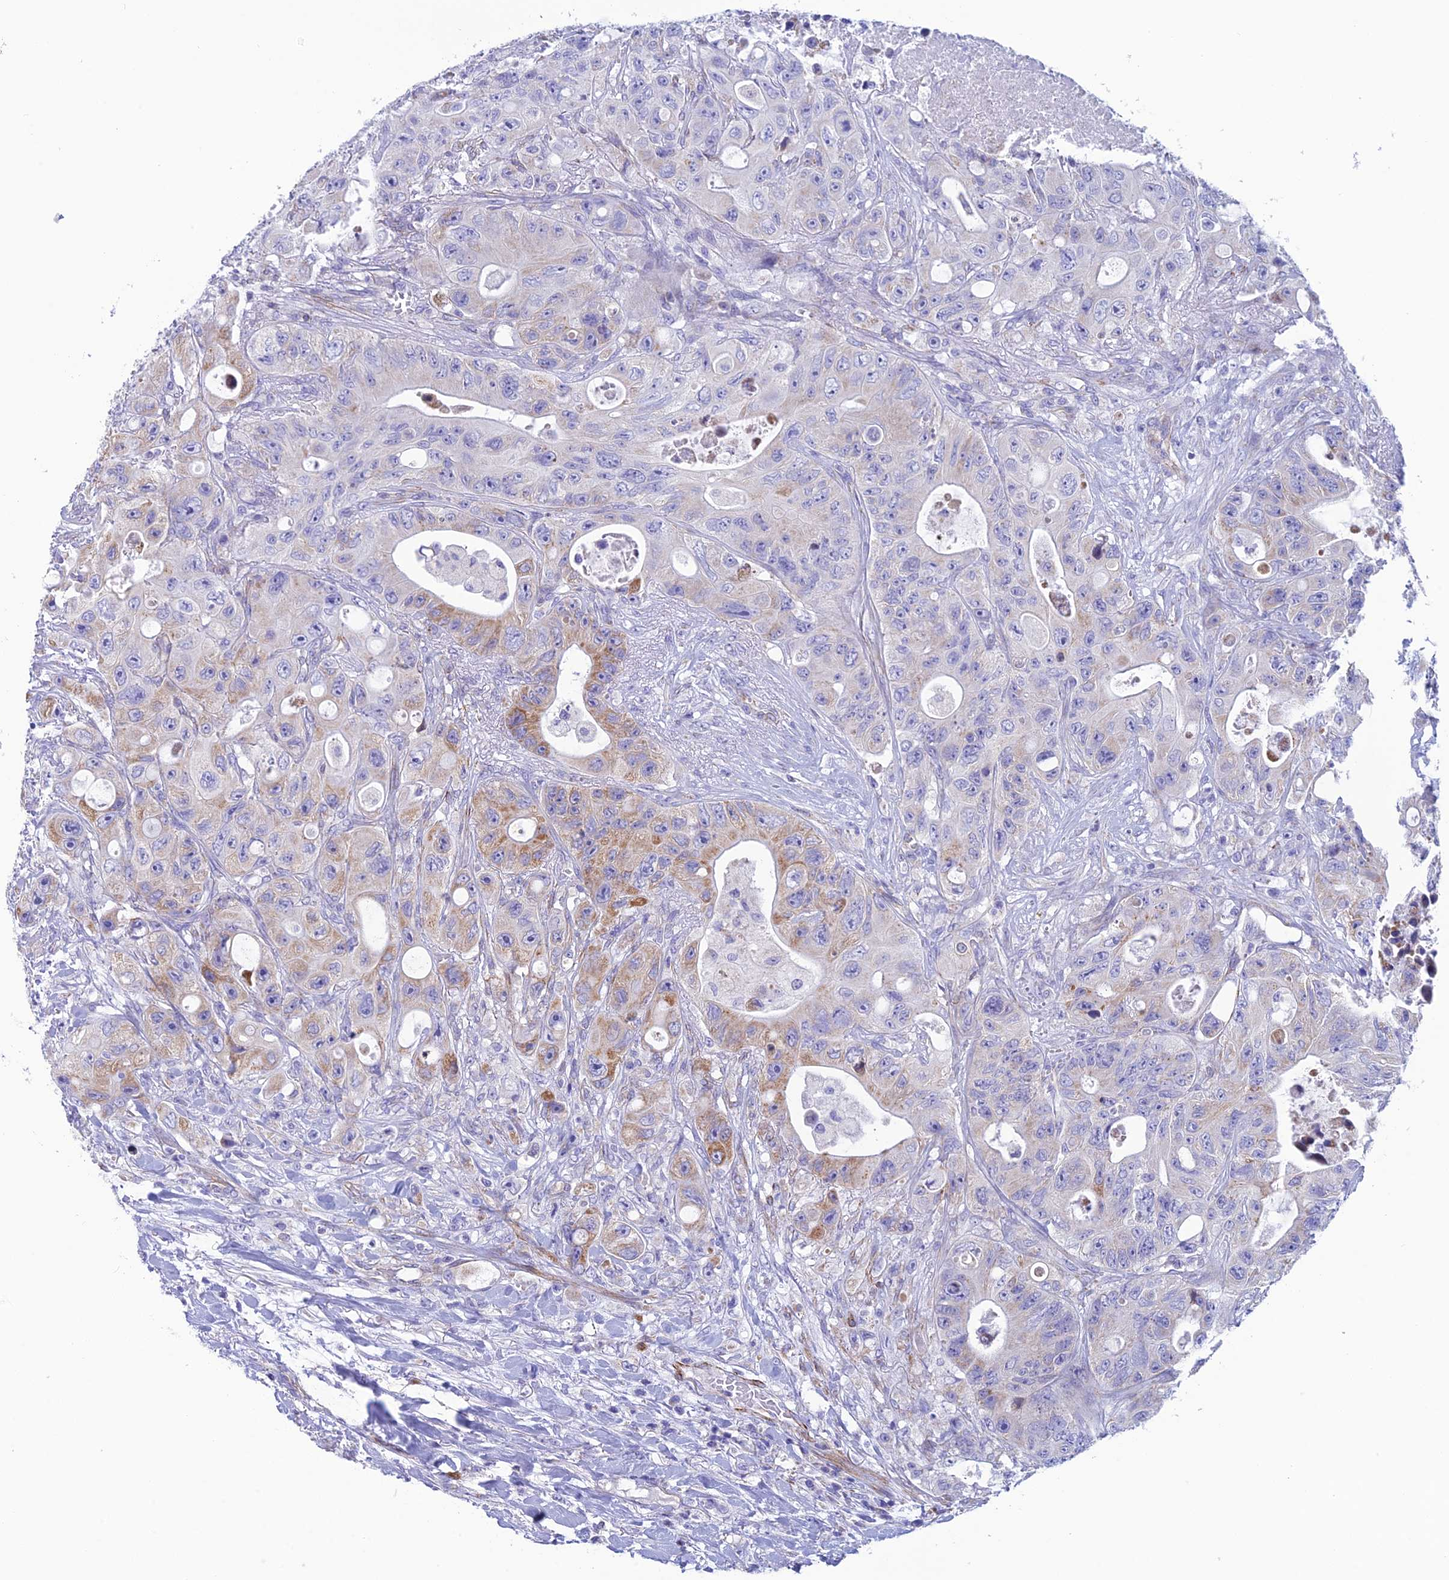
{"staining": {"intensity": "moderate", "quantity": "<25%", "location": "cytoplasmic/membranous"}, "tissue": "colorectal cancer", "cell_type": "Tumor cells", "image_type": "cancer", "snomed": [{"axis": "morphology", "description": "Adenocarcinoma, NOS"}, {"axis": "topography", "description": "Colon"}], "caption": "High-power microscopy captured an IHC histopathology image of colorectal cancer (adenocarcinoma), revealing moderate cytoplasmic/membranous staining in approximately <25% of tumor cells.", "gene": "POMGNT1", "patient": {"sex": "female", "age": 46}}